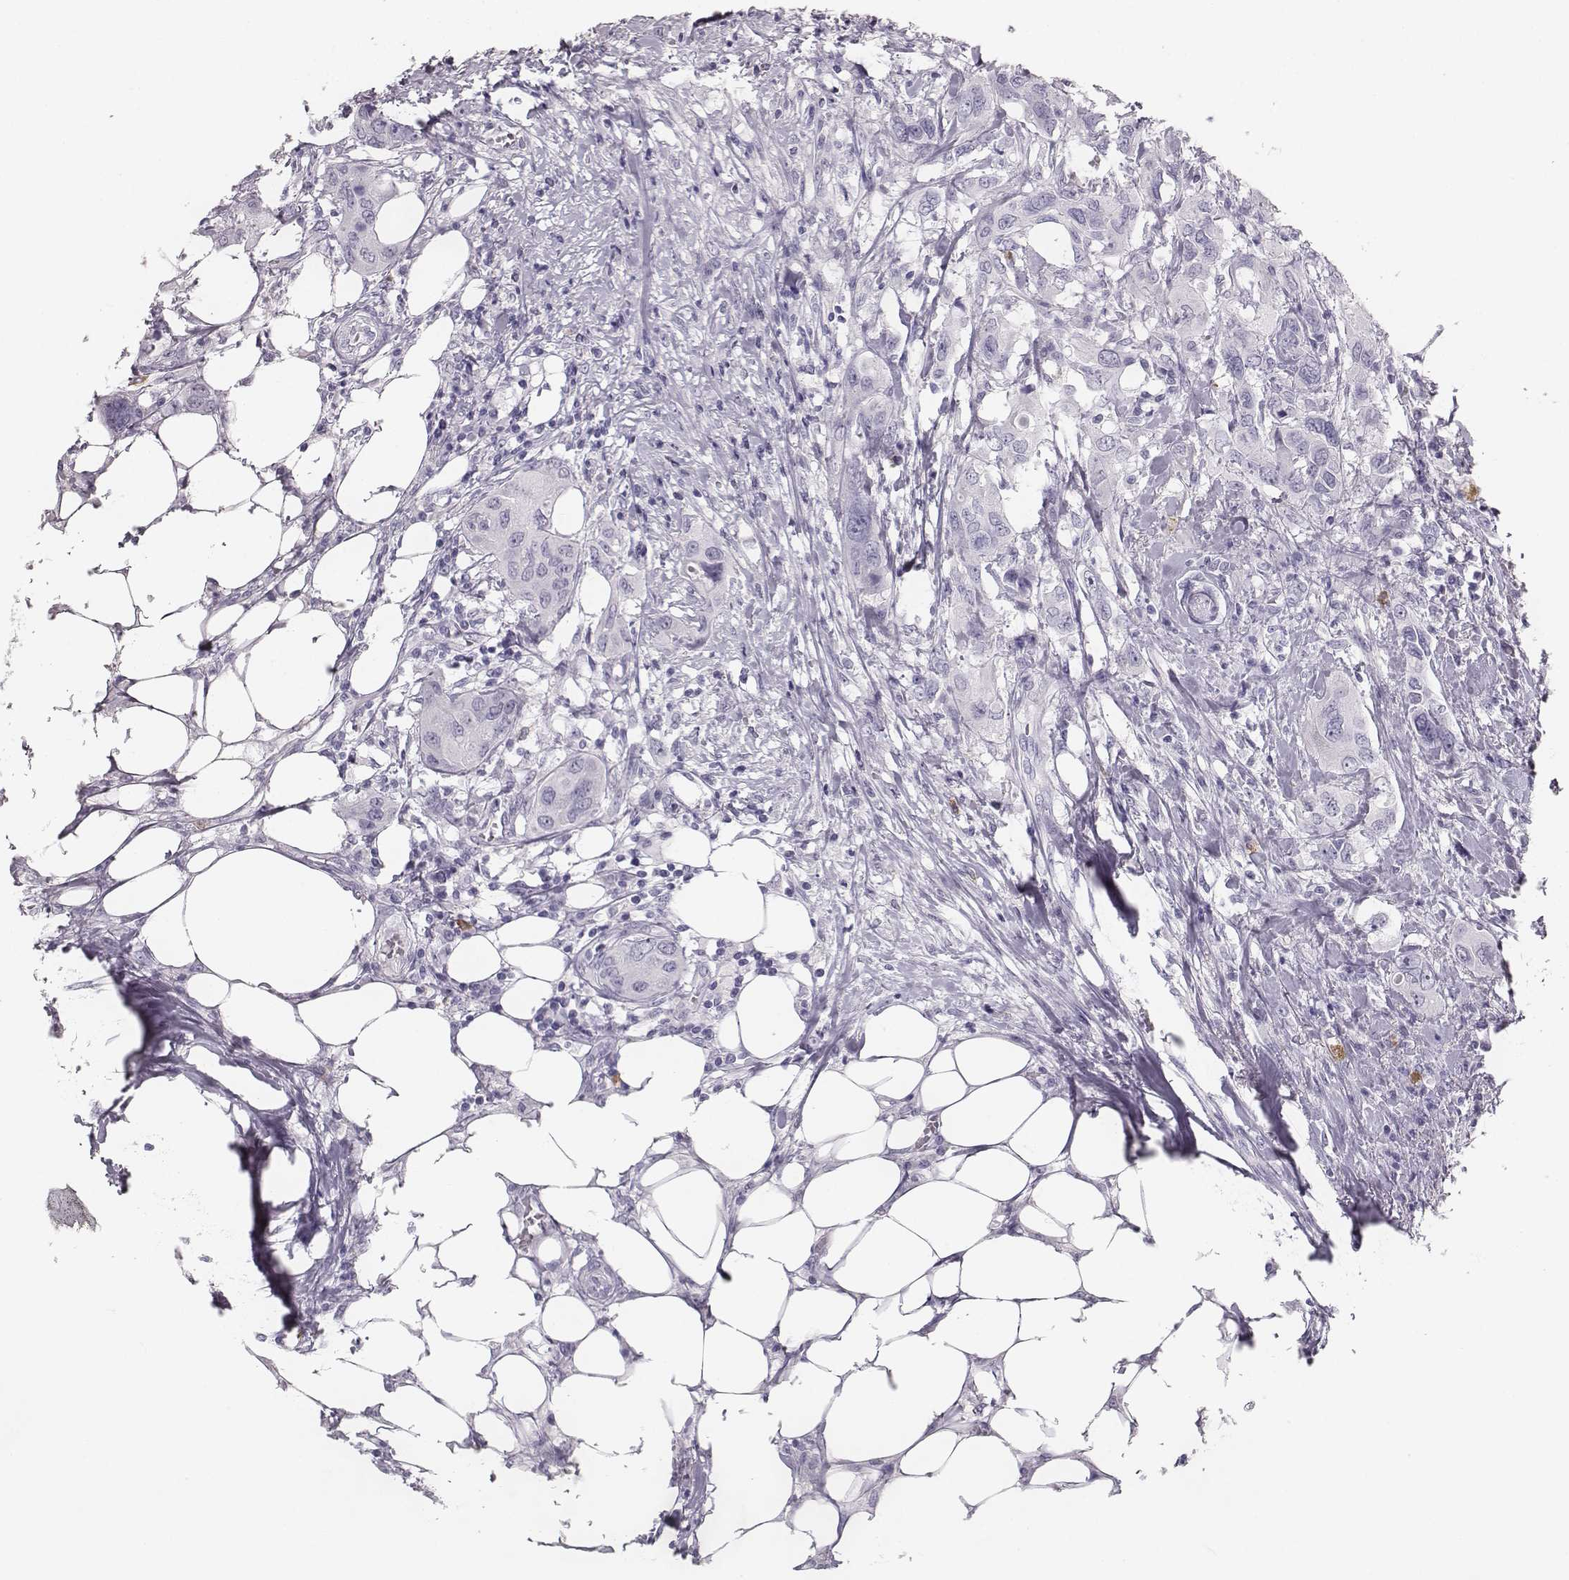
{"staining": {"intensity": "negative", "quantity": "none", "location": "none"}, "tissue": "urothelial cancer", "cell_type": "Tumor cells", "image_type": "cancer", "snomed": [{"axis": "morphology", "description": "Urothelial carcinoma, NOS"}, {"axis": "morphology", "description": "Urothelial carcinoma, High grade"}, {"axis": "topography", "description": "Urinary bladder"}], "caption": "Immunohistochemistry micrograph of neoplastic tissue: human urothelial cancer stained with DAB shows no significant protein staining in tumor cells.", "gene": "NPTXR", "patient": {"sex": "male", "age": 63}}